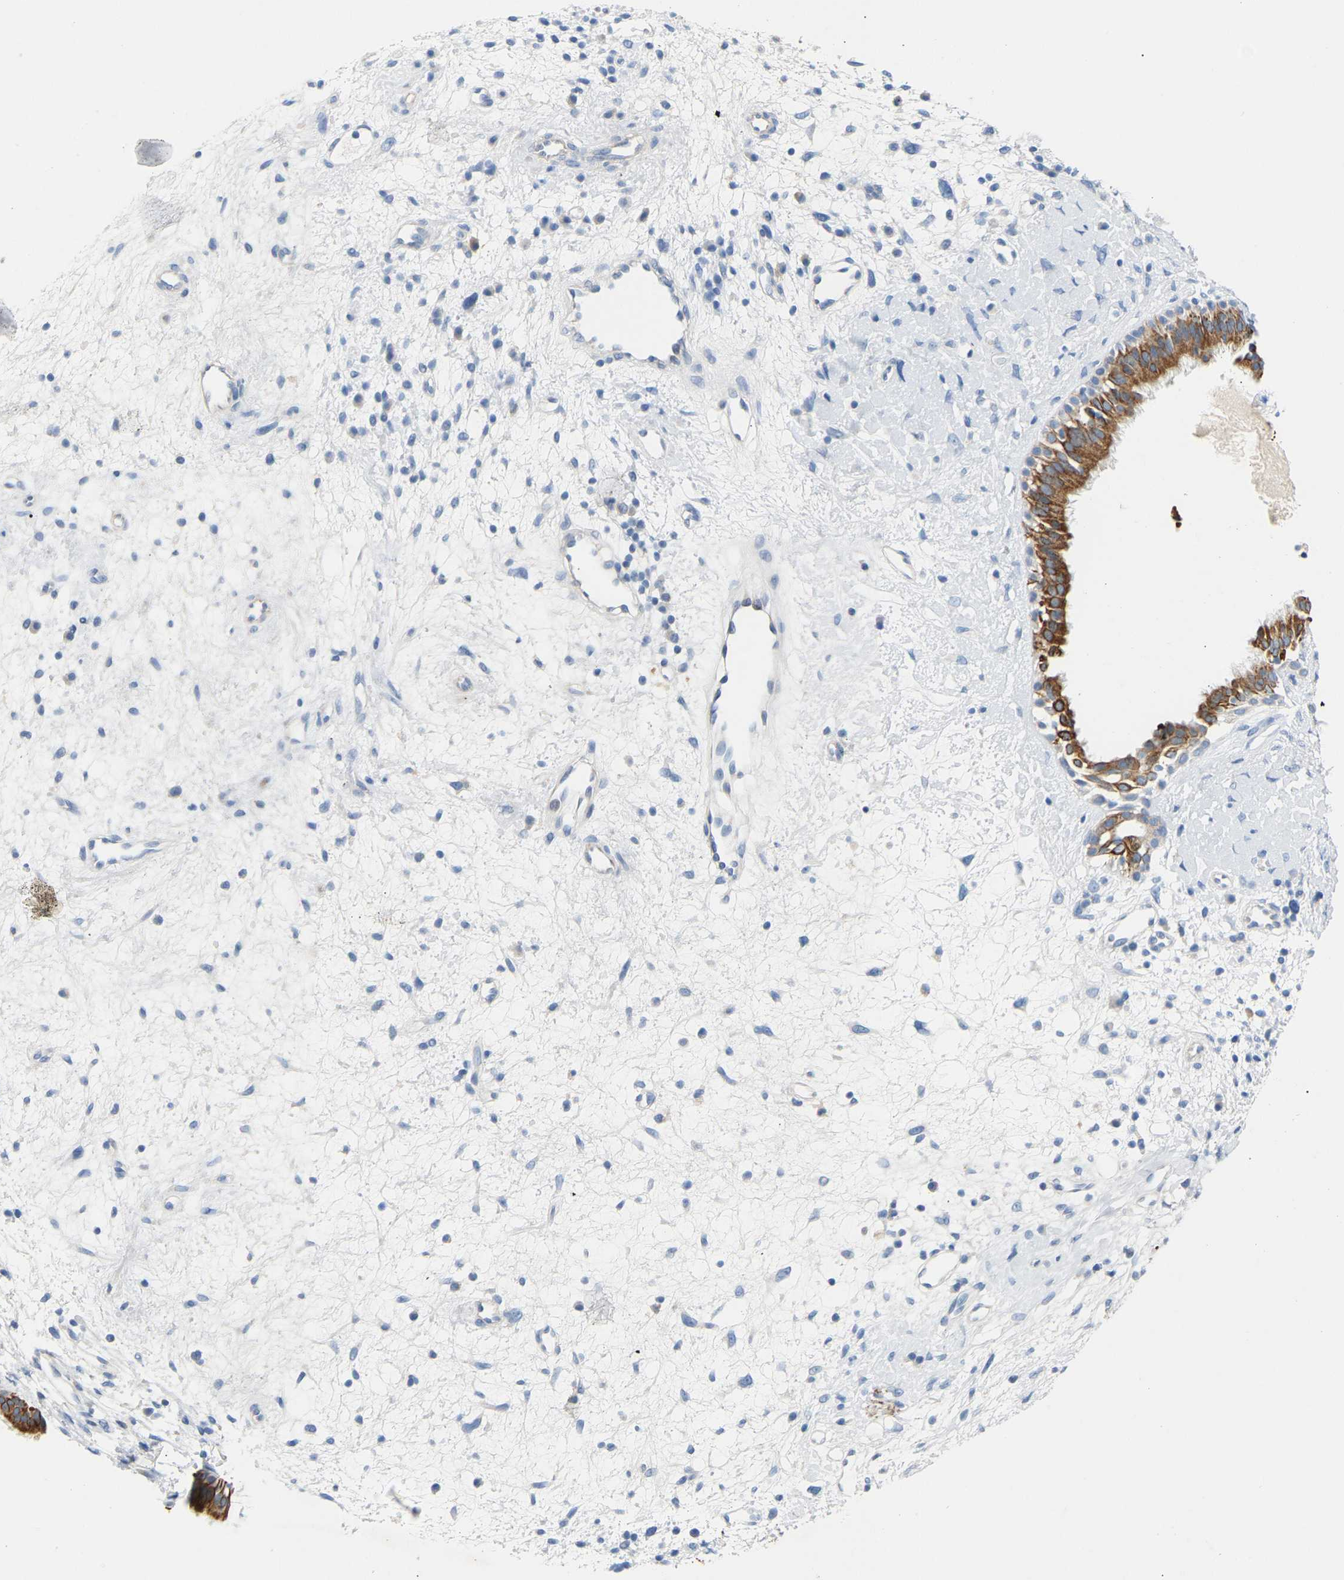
{"staining": {"intensity": "strong", "quantity": "25%-75%", "location": "cytoplasmic/membranous"}, "tissue": "nasopharynx", "cell_type": "Respiratory epithelial cells", "image_type": "normal", "snomed": [{"axis": "morphology", "description": "Normal tissue, NOS"}, {"axis": "topography", "description": "Nasopharynx"}], "caption": "Brown immunohistochemical staining in benign human nasopharynx demonstrates strong cytoplasmic/membranous expression in about 25%-75% of respiratory epithelial cells.", "gene": "PEX1", "patient": {"sex": "male", "age": 22}}